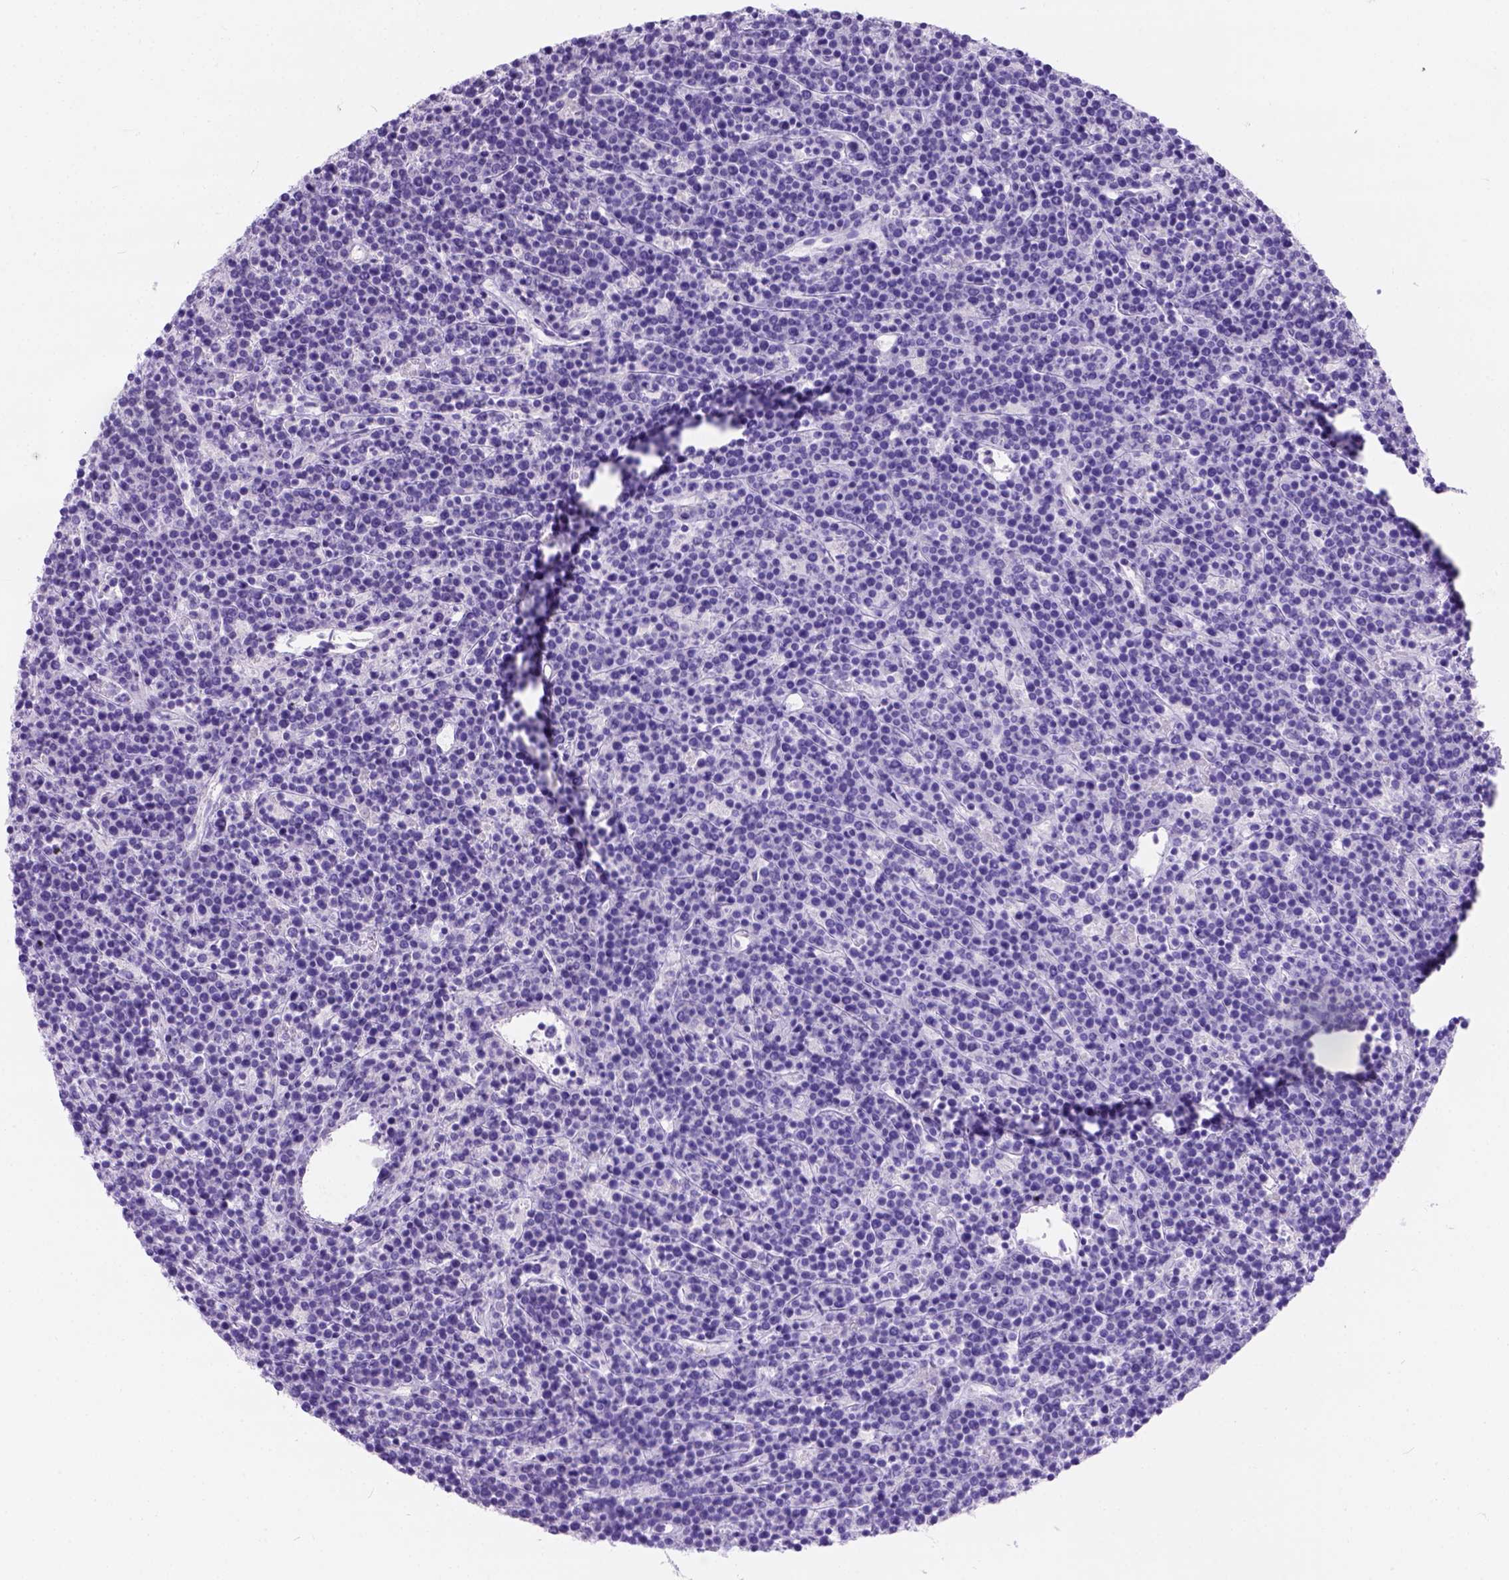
{"staining": {"intensity": "negative", "quantity": "none", "location": "none"}, "tissue": "lymphoma", "cell_type": "Tumor cells", "image_type": "cancer", "snomed": [{"axis": "morphology", "description": "Malignant lymphoma, non-Hodgkin's type, High grade"}, {"axis": "topography", "description": "Ovary"}], "caption": "DAB immunohistochemical staining of human lymphoma displays no significant expression in tumor cells. The staining is performed using DAB brown chromogen with nuclei counter-stained in using hematoxylin.", "gene": "PHF7", "patient": {"sex": "female", "age": 56}}